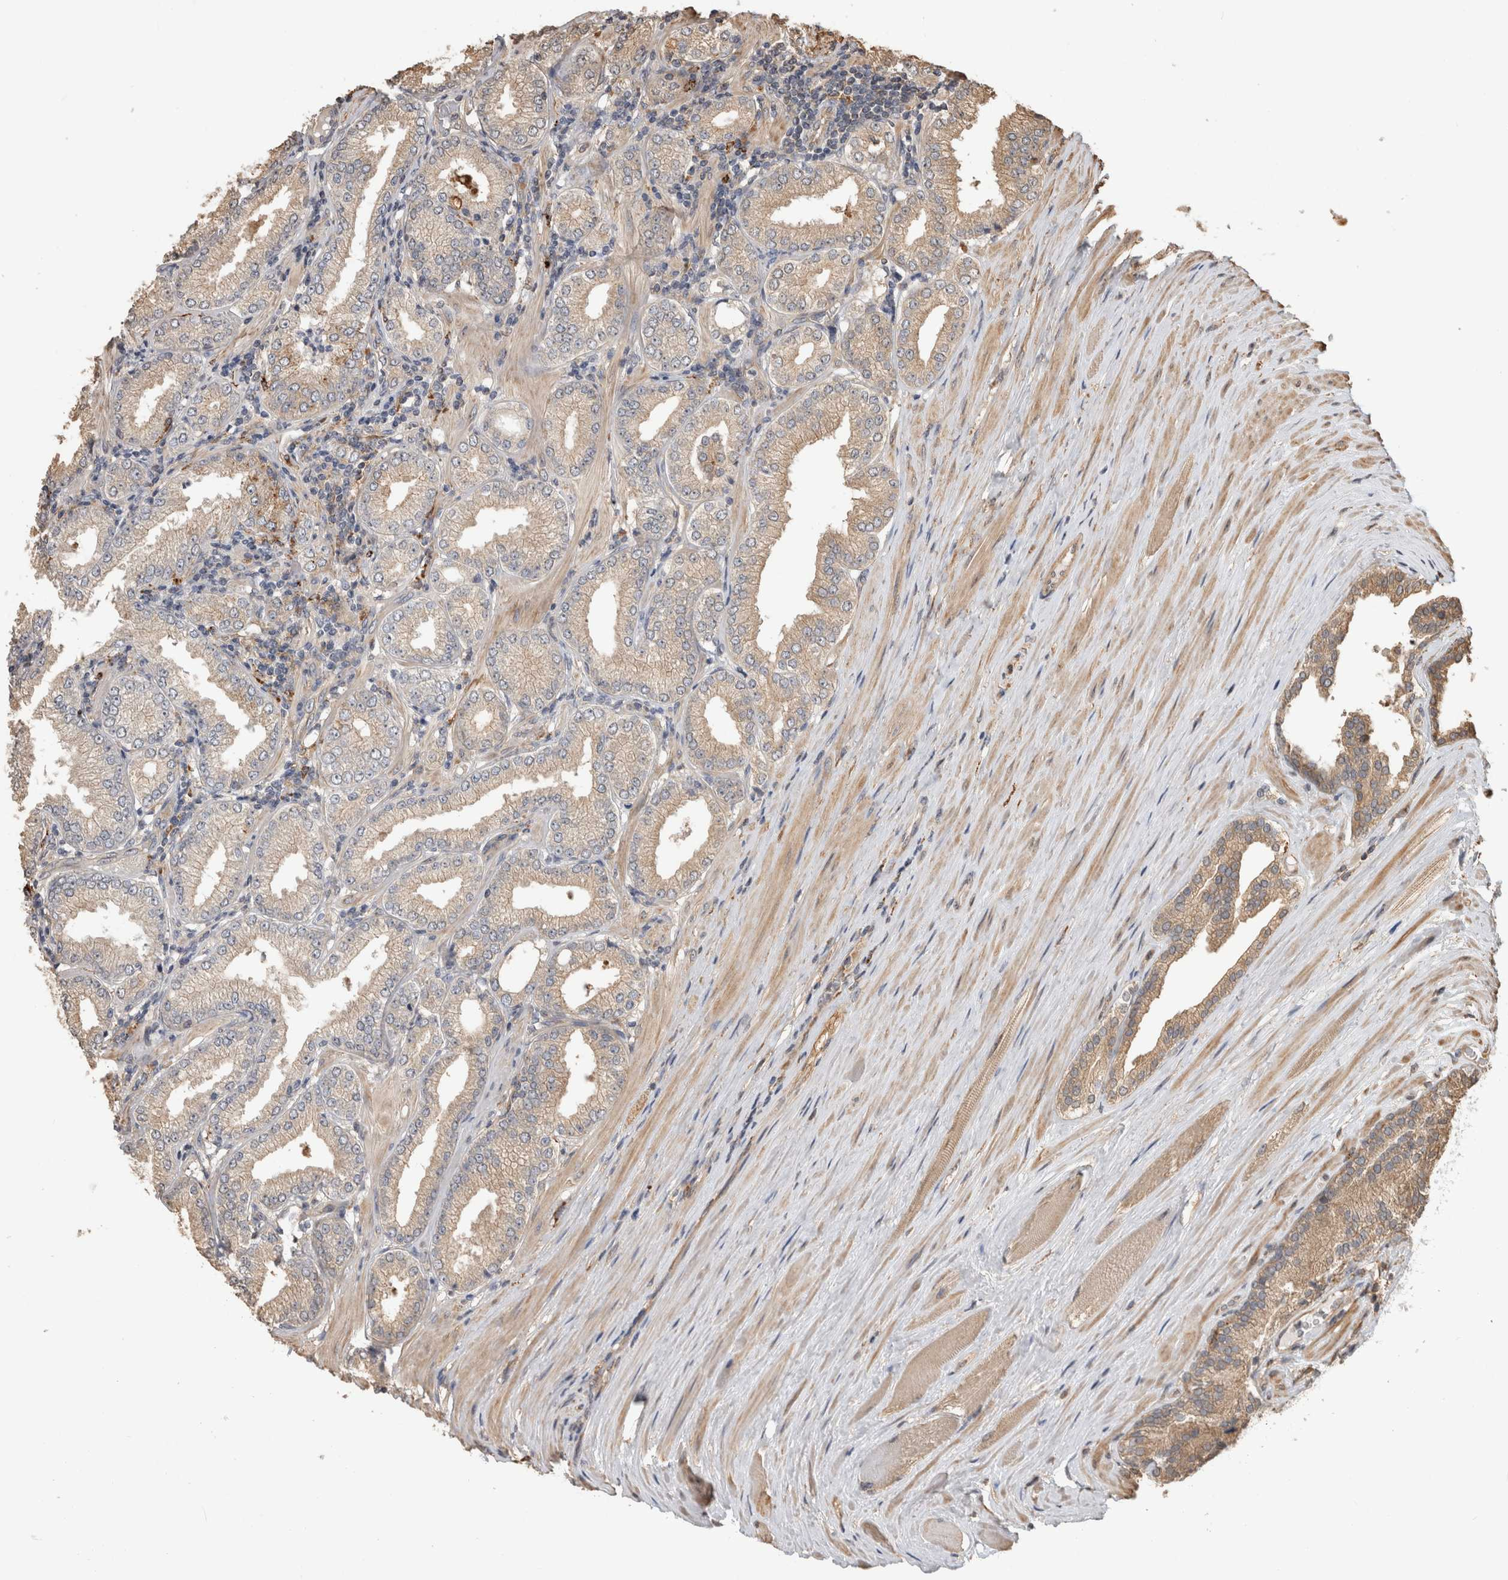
{"staining": {"intensity": "weak", "quantity": ">75%", "location": "cytoplasmic/membranous"}, "tissue": "prostate cancer", "cell_type": "Tumor cells", "image_type": "cancer", "snomed": [{"axis": "morphology", "description": "Adenocarcinoma, Low grade"}, {"axis": "topography", "description": "Prostate"}], "caption": "Prostate cancer (low-grade adenocarcinoma) was stained to show a protein in brown. There is low levels of weak cytoplasmic/membranous staining in approximately >75% of tumor cells.", "gene": "CLIP1", "patient": {"sex": "male", "age": 62}}